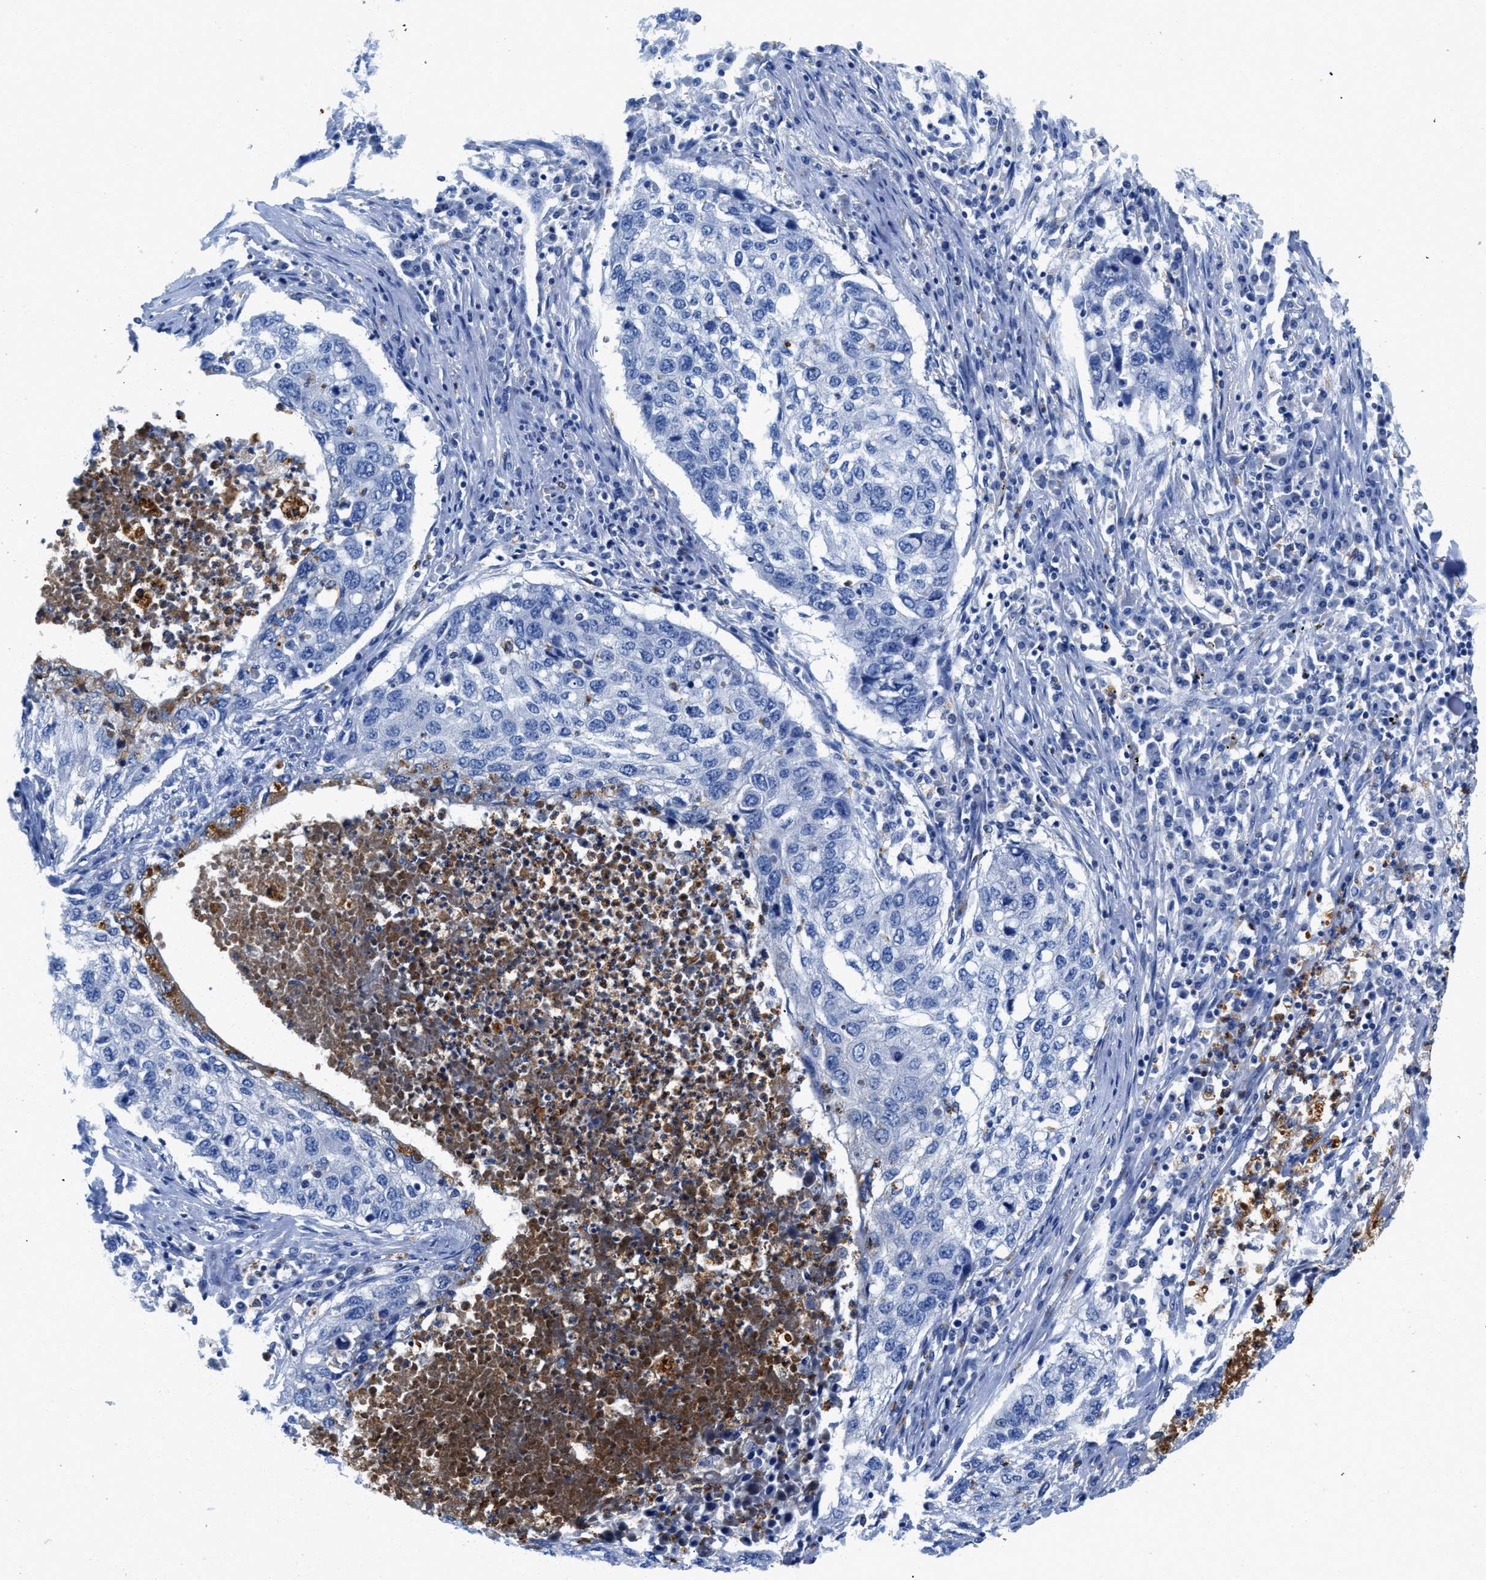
{"staining": {"intensity": "negative", "quantity": "none", "location": "none"}, "tissue": "lung cancer", "cell_type": "Tumor cells", "image_type": "cancer", "snomed": [{"axis": "morphology", "description": "Squamous cell carcinoma, NOS"}, {"axis": "topography", "description": "Lung"}], "caption": "IHC photomicrograph of lung squamous cell carcinoma stained for a protein (brown), which demonstrates no staining in tumor cells.", "gene": "NEB", "patient": {"sex": "female", "age": 63}}